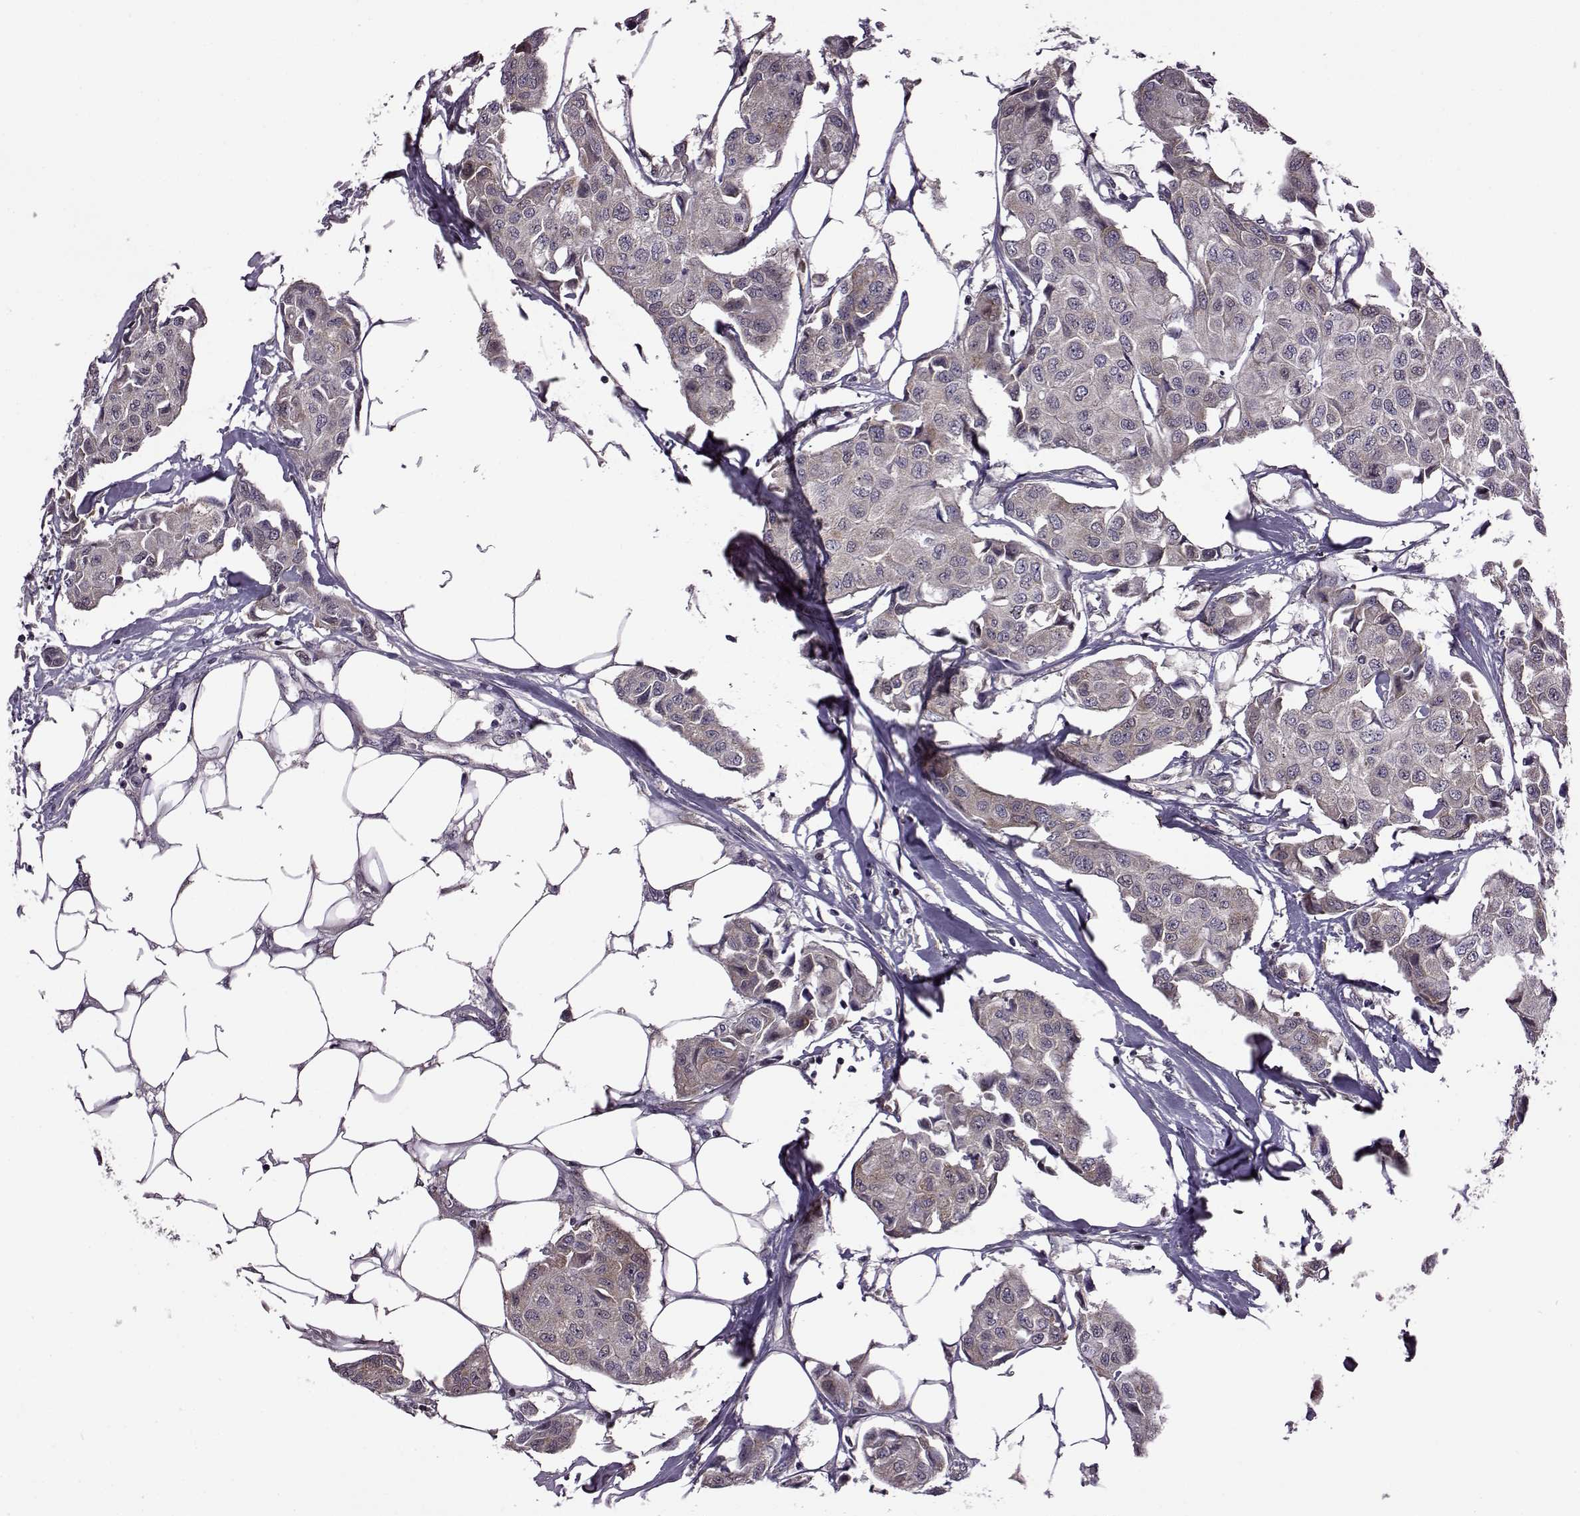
{"staining": {"intensity": "moderate", "quantity": "<25%", "location": "cytoplasmic/membranous"}, "tissue": "breast cancer", "cell_type": "Tumor cells", "image_type": "cancer", "snomed": [{"axis": "morphology", "description": "Duct carcinoma"}, {"axis": "topography", "description": "Breast"}, {"axis": "topography", "description": "Lymph node"}], "caption": "Breast invasive ductal carcinoma tissue displays moderate cytoplasmic/membranous positivity in about <25% of tumor cells", "gene": "URI1", "patient": {"sex": "female", "age": 80}}